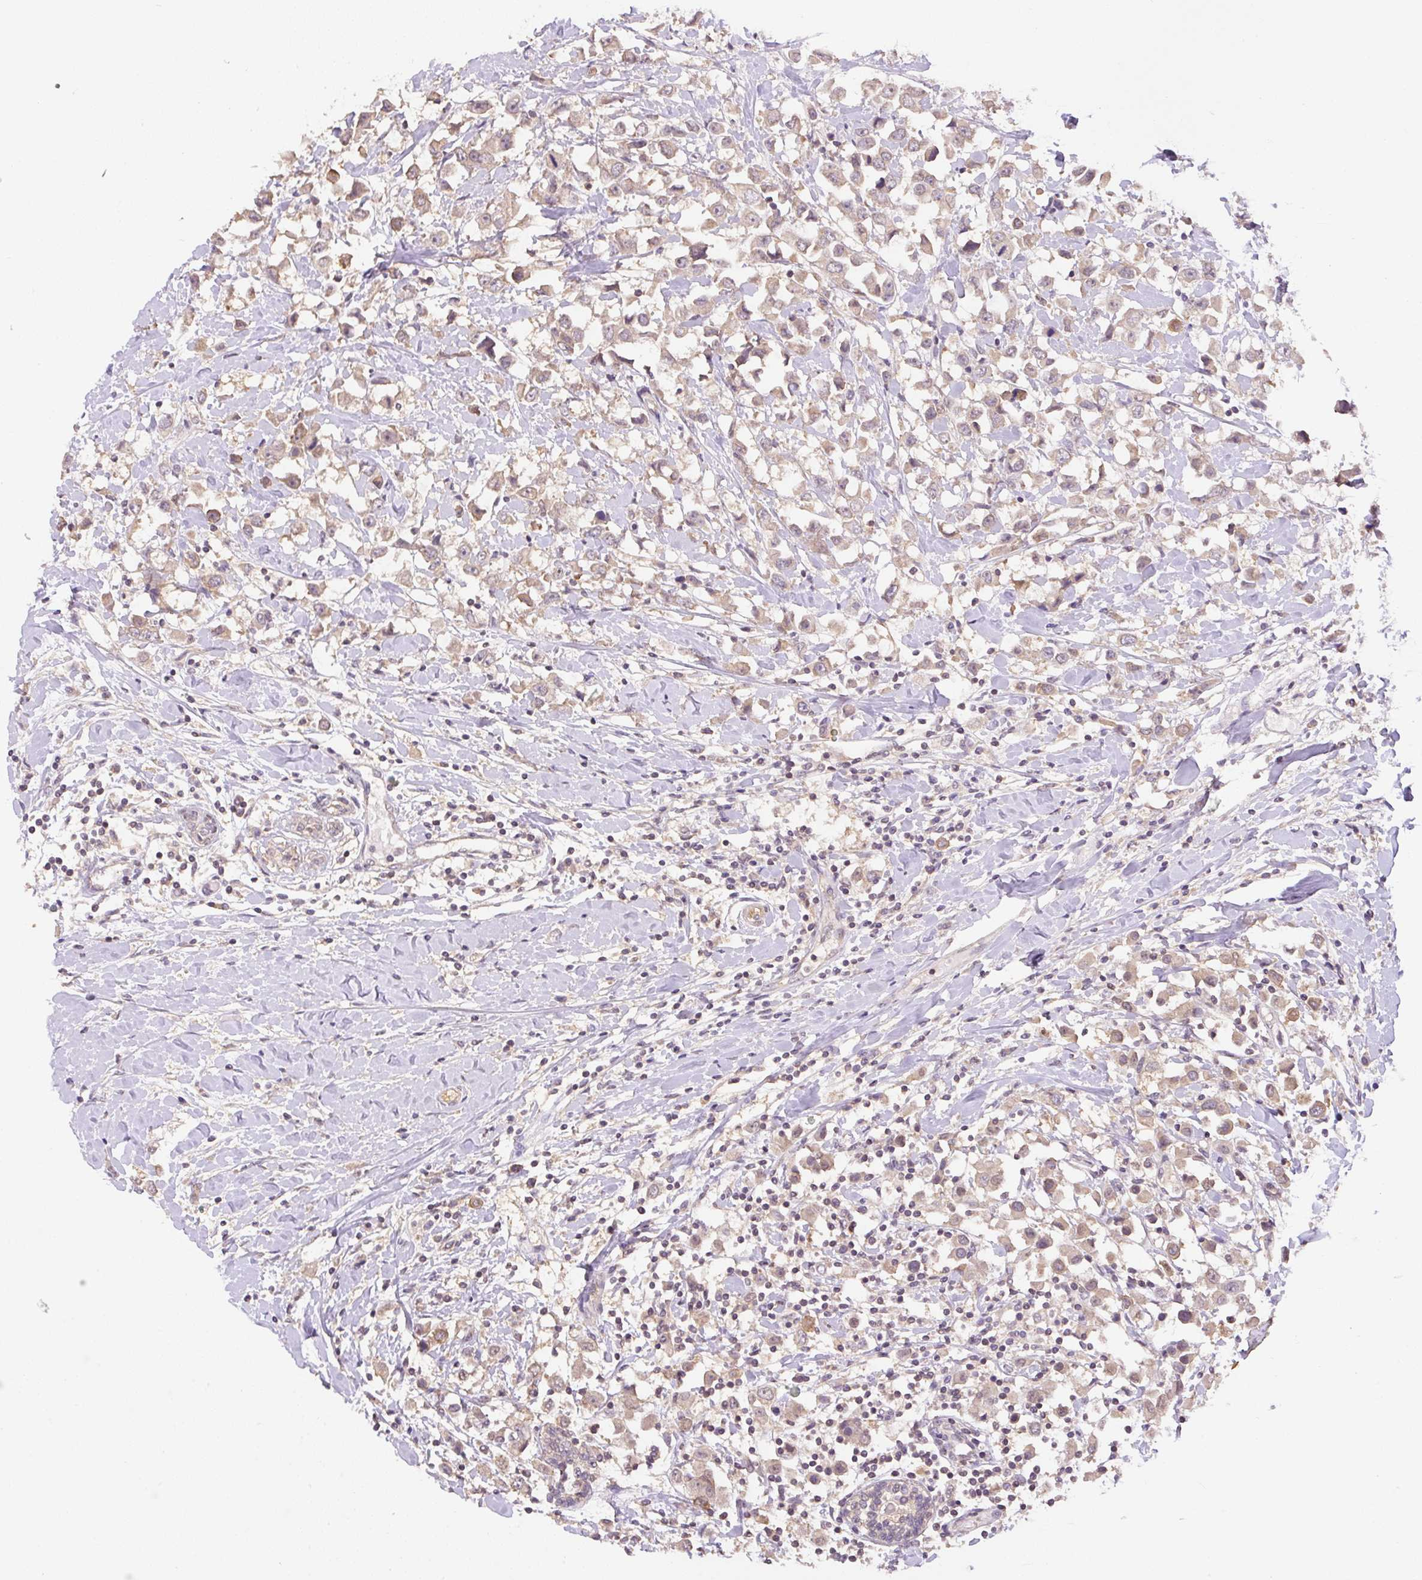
{"staining": {"intensity": "moderate", "quantity": "25%-75%", "location": "cytoplasmic/membranous"}, "tissue": "breast cancer", "cell_type": "Tumor cells", "image_type": "cancer", "snomed": [{"axis": "morphology", "description": "Duct carcinoma"}, {"axis": "topography", "description": "Breast"}], "caption": "Immunohistochemical staining of breast cancer reveals medium levels of moderate cytoplasmic/membranous protein staining in approximately 25%-75% of tumor cells.", "gene": "COX8A", "patient": {"sex": "female", "age": 61}}